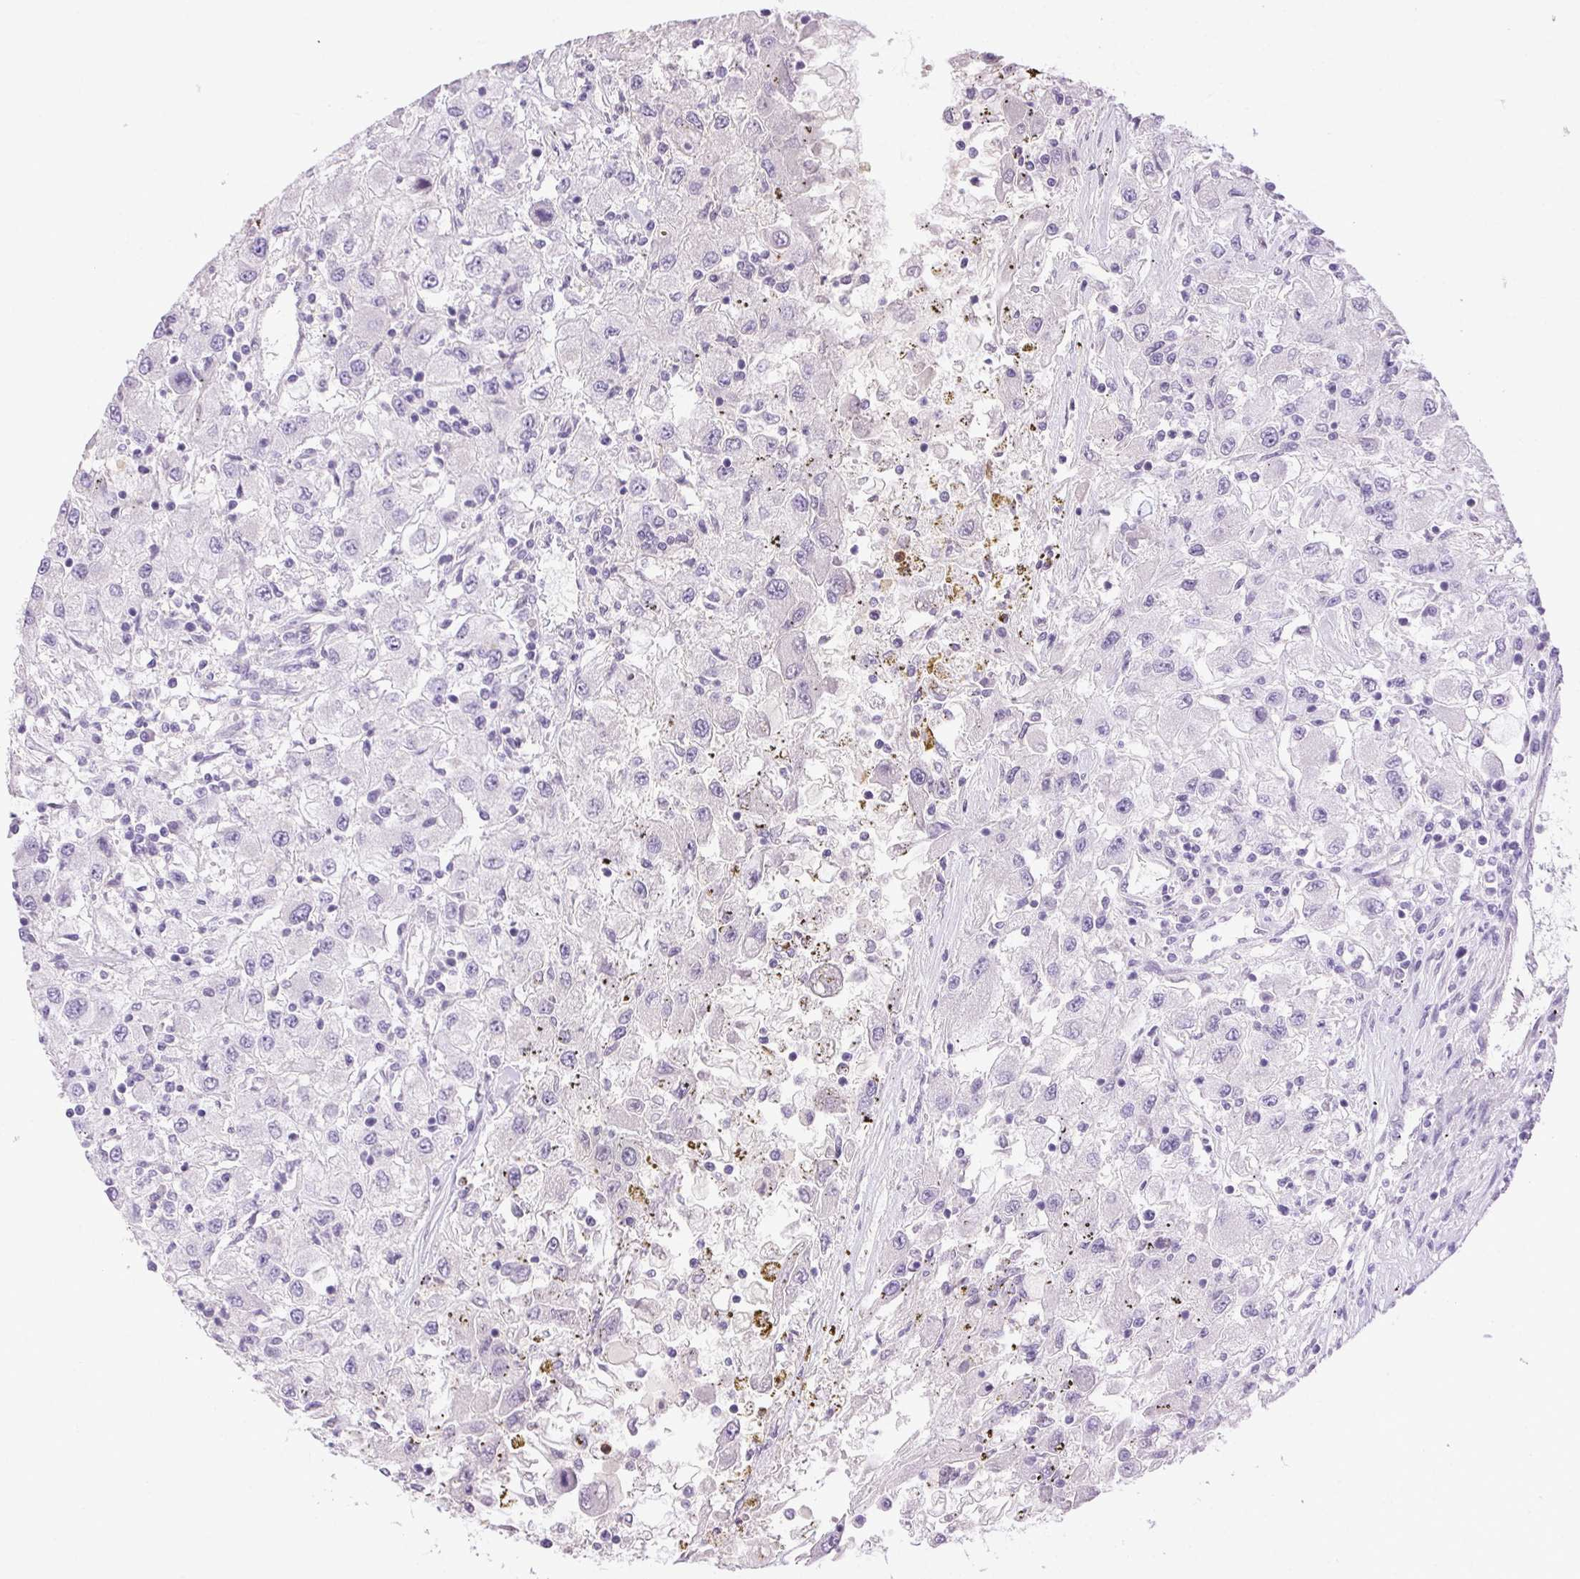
{"staining": {"intensity": "negative", "quantity": "none", "location": "none"}, "tissue": "renal cancer", "cell_type": "Tumor cells", "image_type": "cancer", "snomed": [{"axis": "morphology", "description": "Adenocarcinoma, NOS"}, {"axis": "topography", "description": "Kidney"}], "caption": "DAB (3,3'-diaminobenzidine) immunohistochemical staining of renal adenocarcinoma demonstrates no significant positivity in tumor cells. Nuclei are stained in blue.", "gene": "EMX2", "patient": {"sex": "female", "age": 67}}